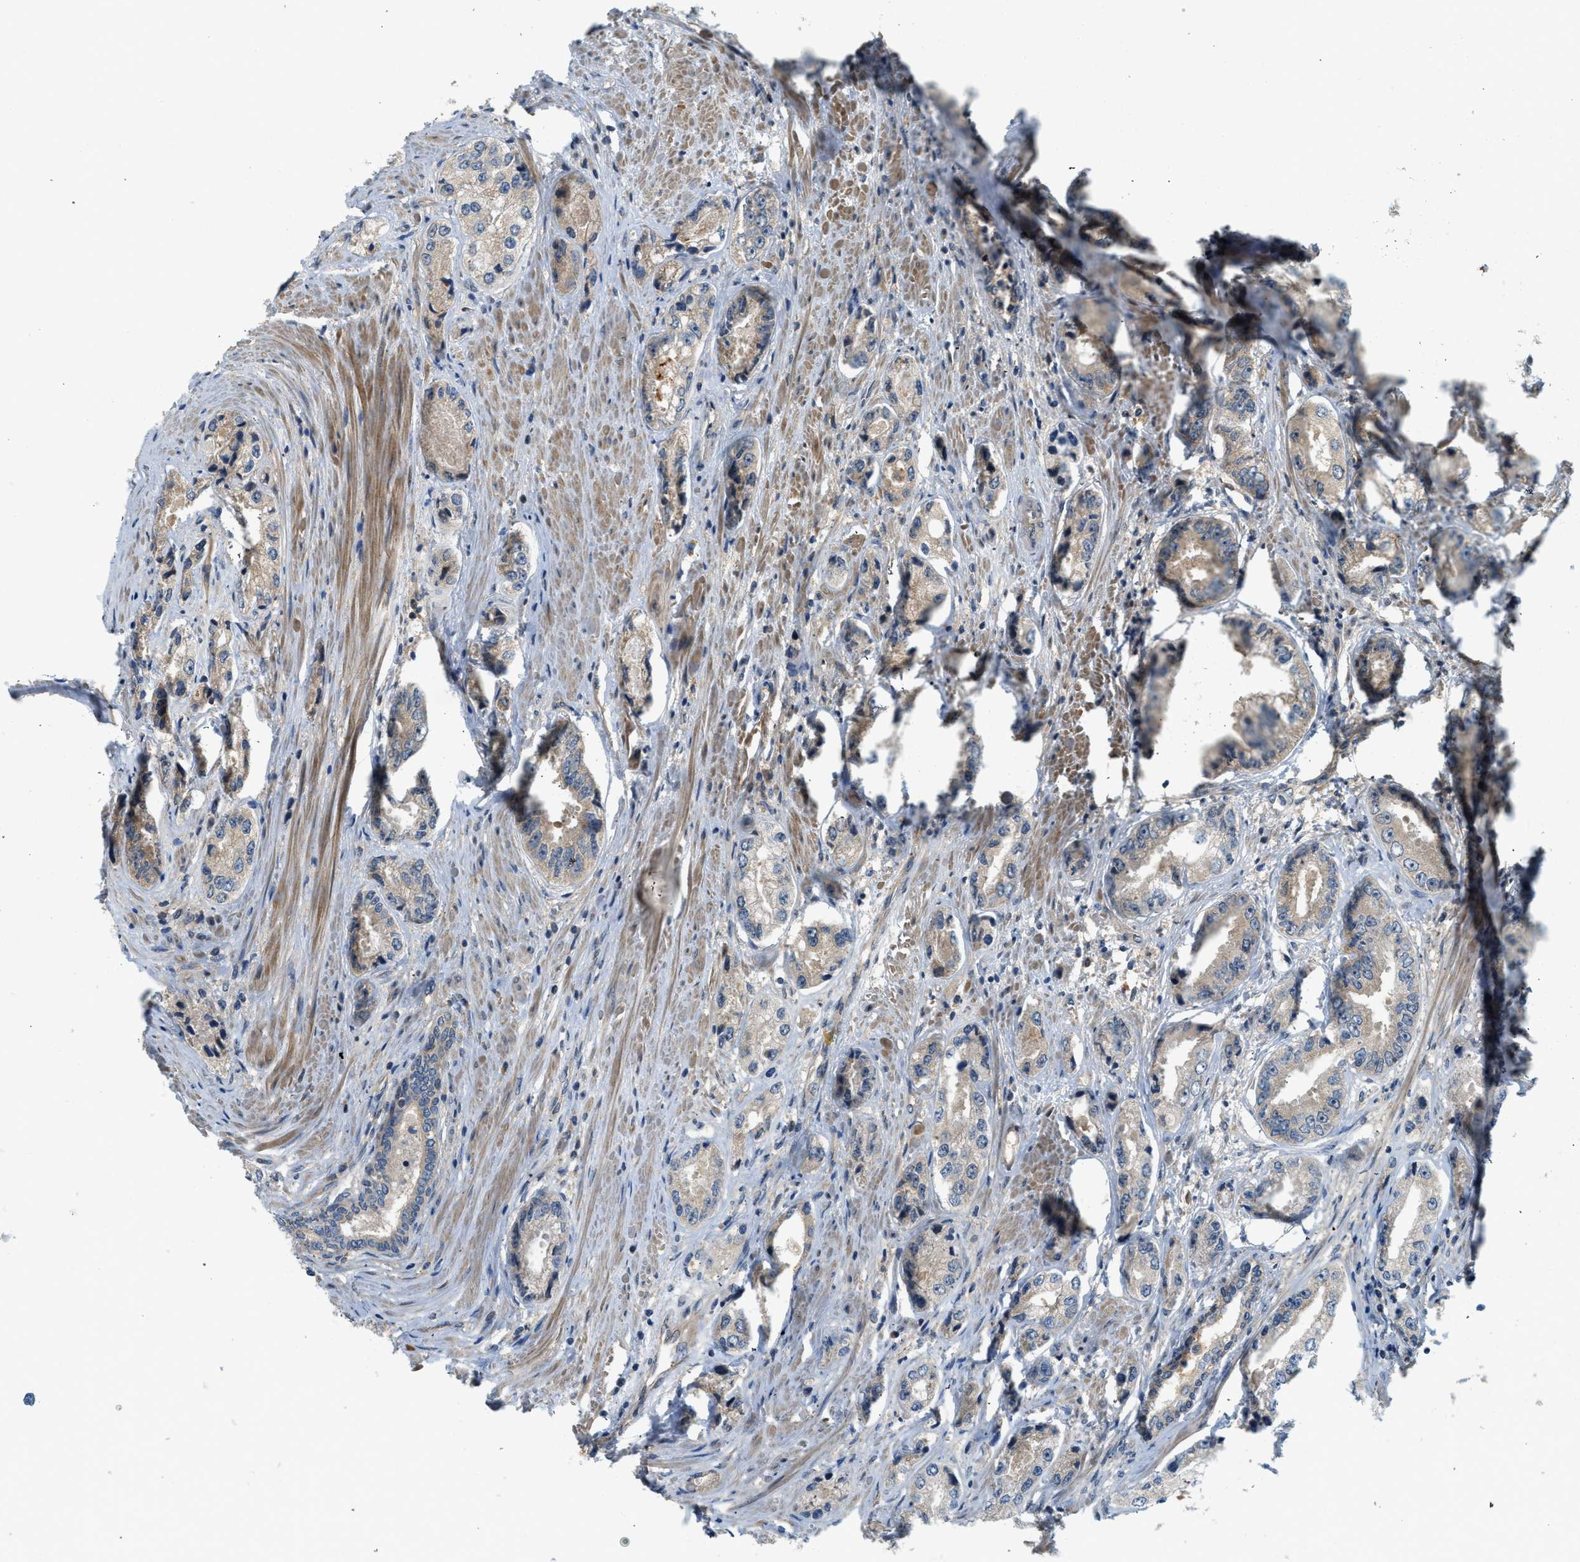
{"staining": {"intensity": "weak", "quantity": "25%-75%", "location": "cytoplasmic/membranous"}, "tissue": "prostate cancer", "cell_type": "Tumor cells", "image_type": "cancer", "snomed": [{"axis": "morphology", "description": "Adenocarcinoma, High grade"}, {"axis": "topography", "description": "Prostate"}], "caption": "Weak cytoplasmic/membranous expression for a protein is seen in about 25%-75% of tumor cells of prostate cancer (high-grade adenocarcinoma) using immunohistochemistry.", "gene": "KCNK1", "patient": {"sex": "male", "age": 61}}